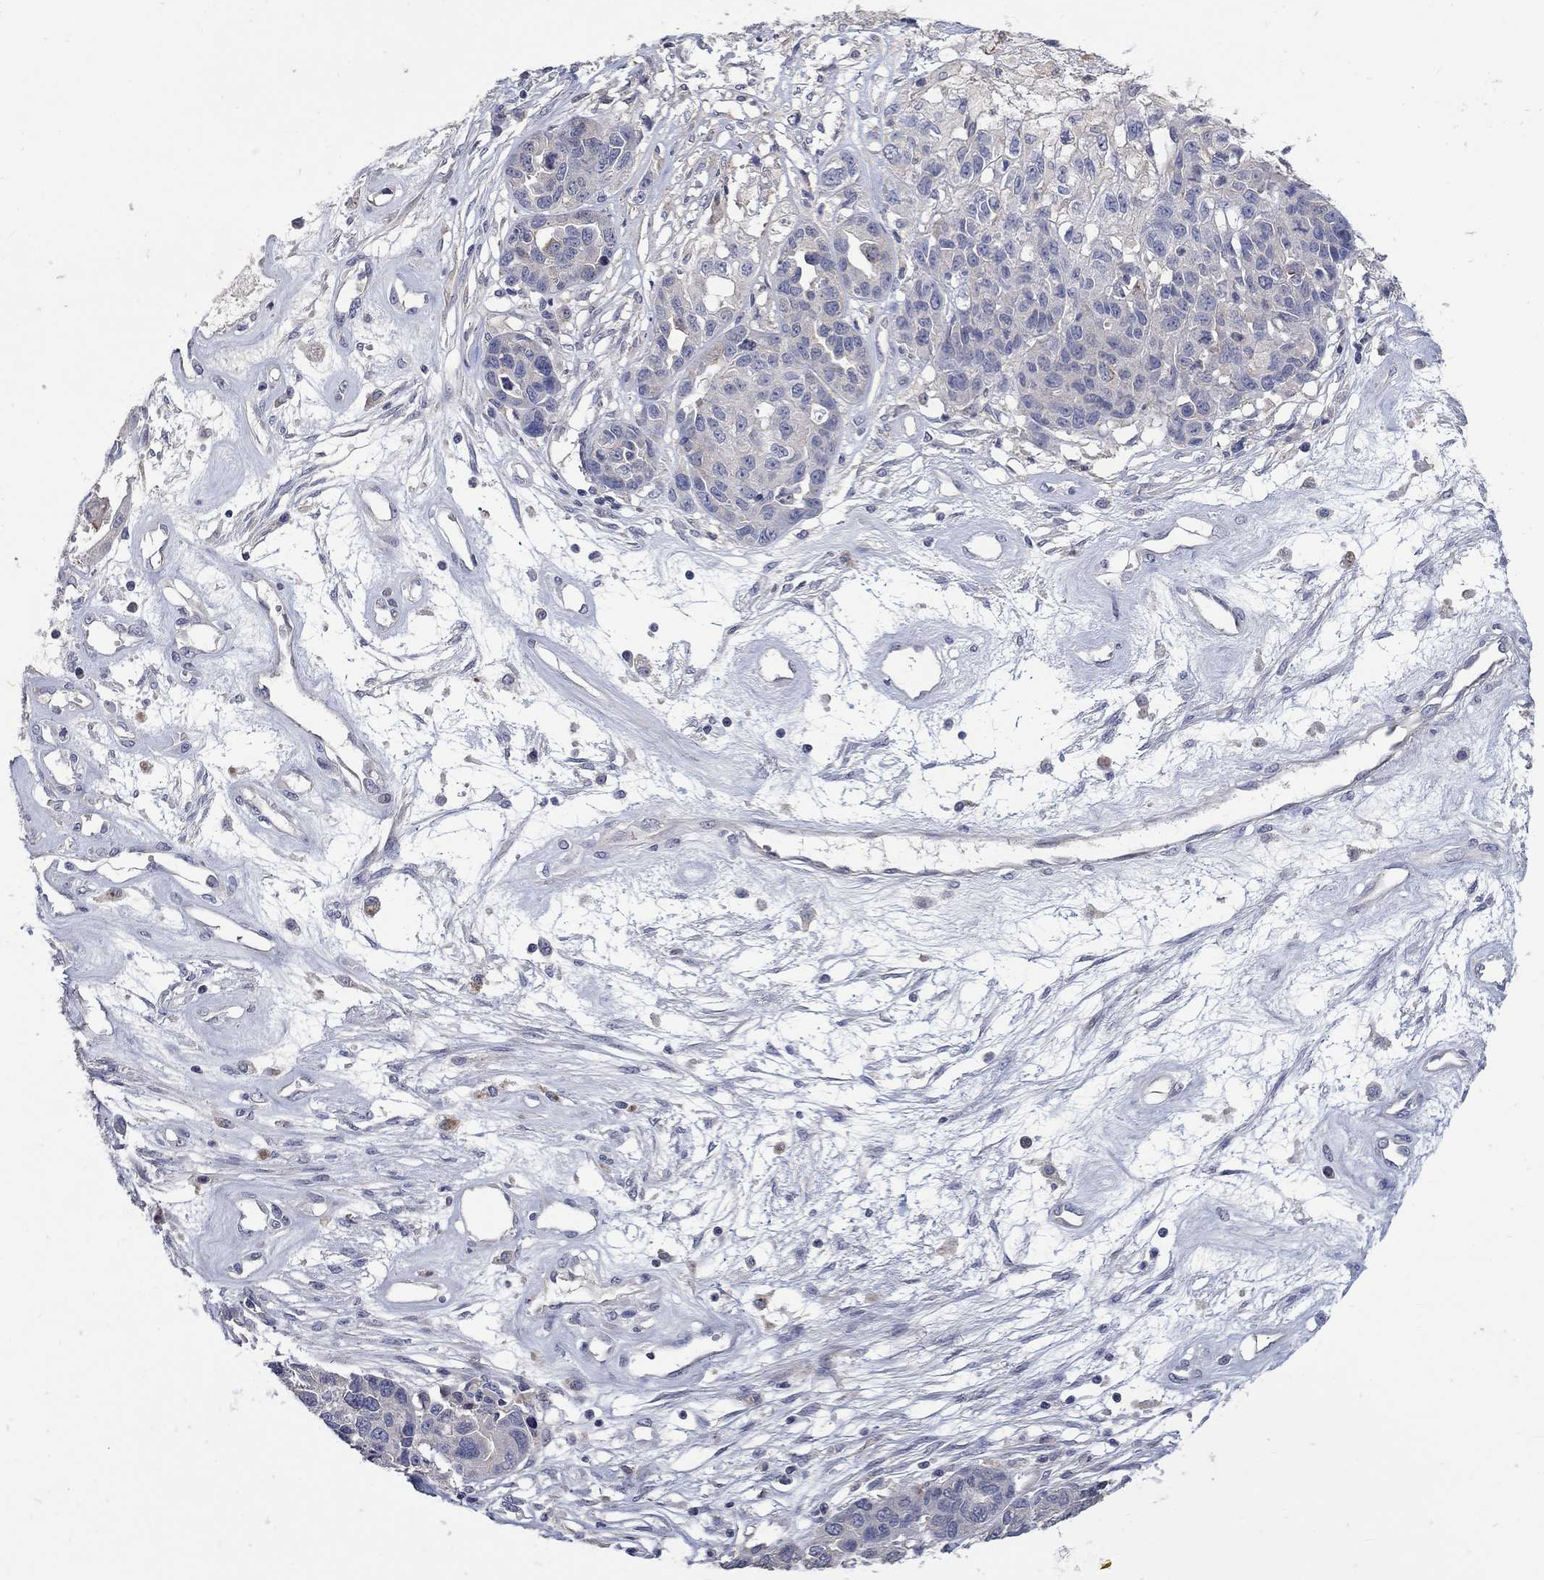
{"staining": {"intensity": "negative", "quantity": "none", "location": "none"}, "tissue": "ovarian cancer", "cell_type": "Tumor cells", "image_type": "cancer", "snomed": [{"axis": "morphology", "description": "Cystadenocarcinoma, serous, NOS"}, {"axis": "topography", "description": "Ovary"}], "caption": "Immunohistochemistry of ovarian cancer (serous cystadenocarcinoma) displays no staining in tumor cells.", "gene": "CETN1", "patient": {"sex": "female", "age": 87}}